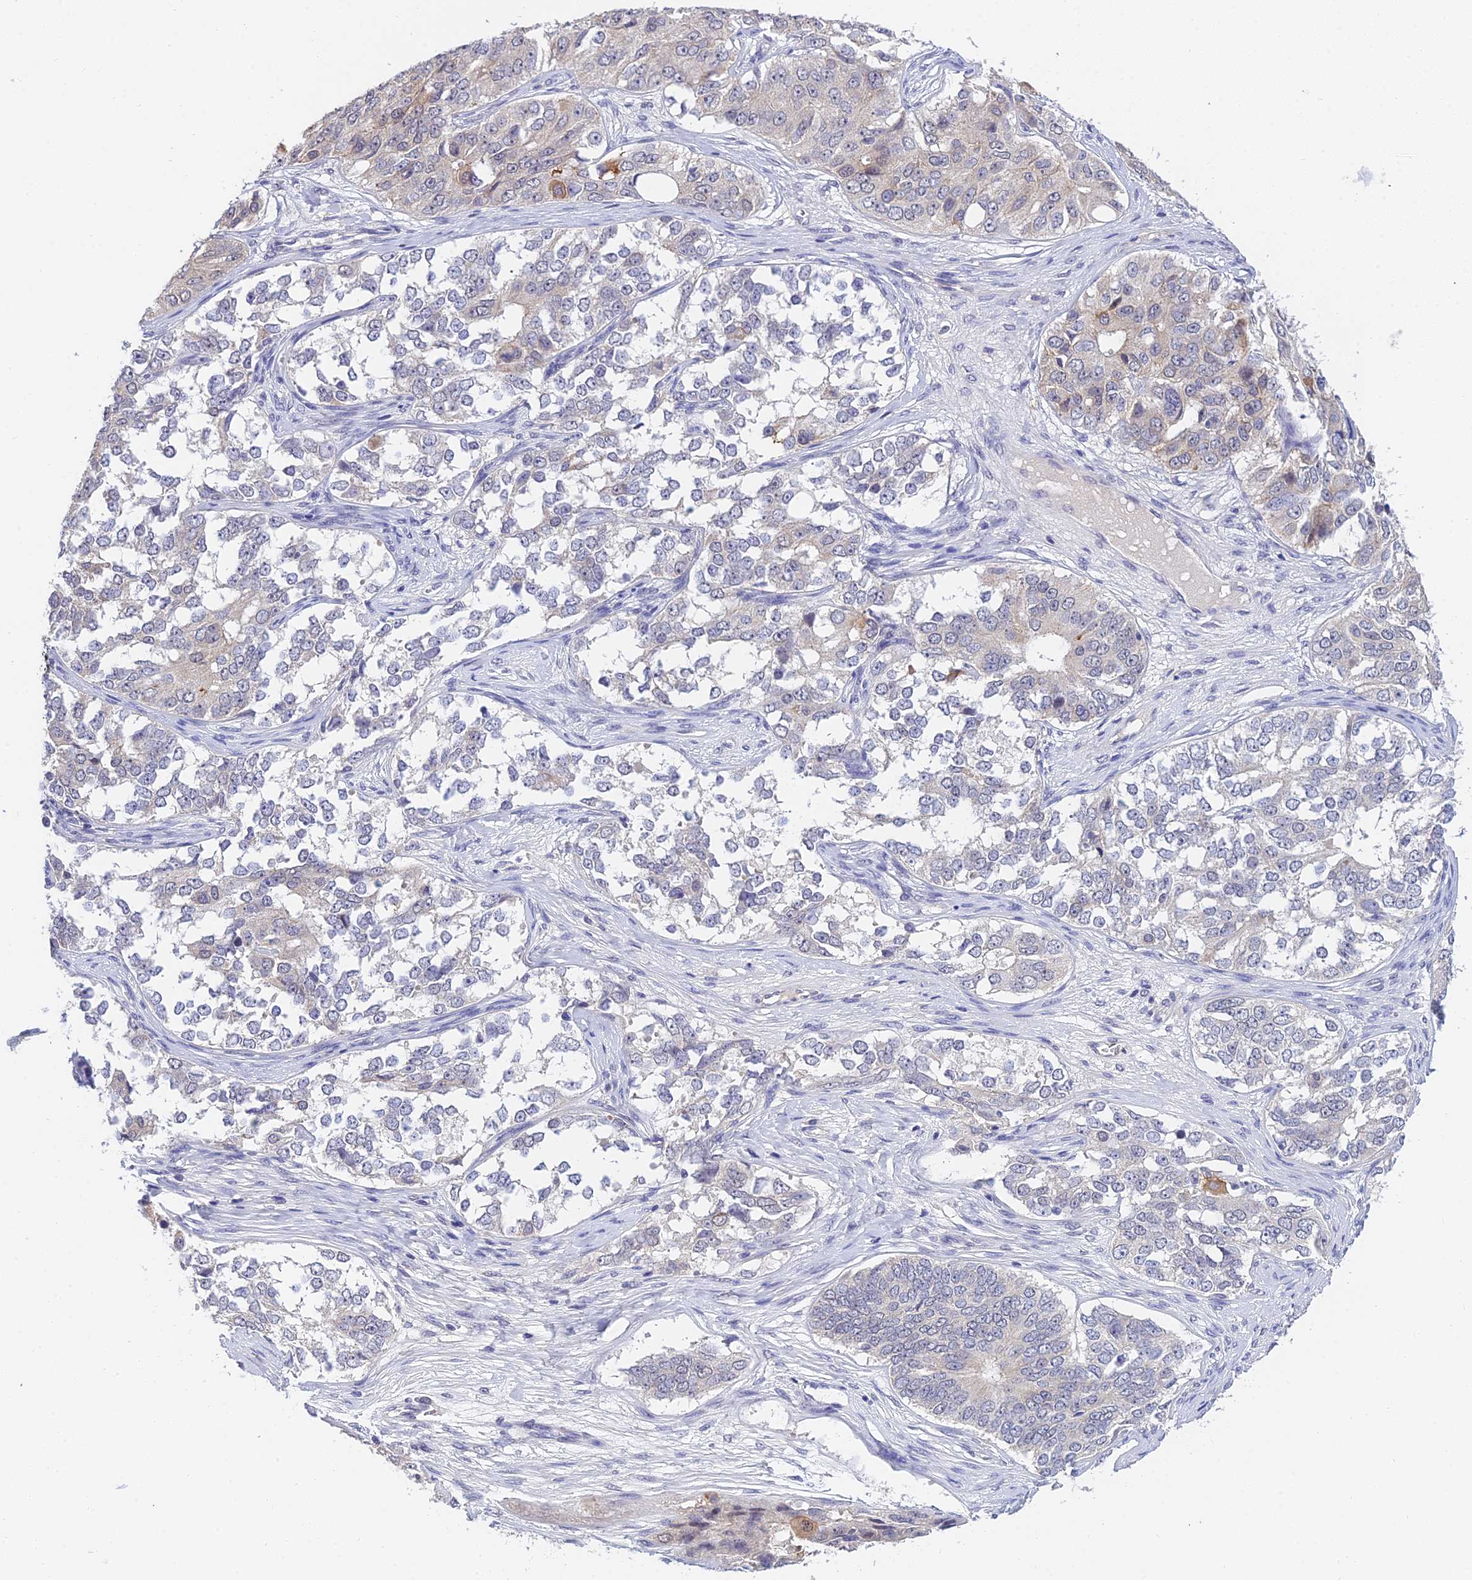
{"staining": {"intensity": "moderate", "quantity": "<25%", "location": "cytoplasmic/membranous"}, "tissue": "ovarian cancer", "cell_type": "Tumor cells", "image_type": "cancer", "snomed": [{"axis": "morphology", "description": "Carcinoma, endometroid"}, {"axis": "topography", "description": "Ovary"}], "caption": "Brown immunohistochemical staining in human ovarian endometroid carcinoma exhibits moderate cytoplasmic/membranous staining in about <25% of tumor cells.", "gene": "HOXB1", "patient": {"sex": "female", "age": 51}}